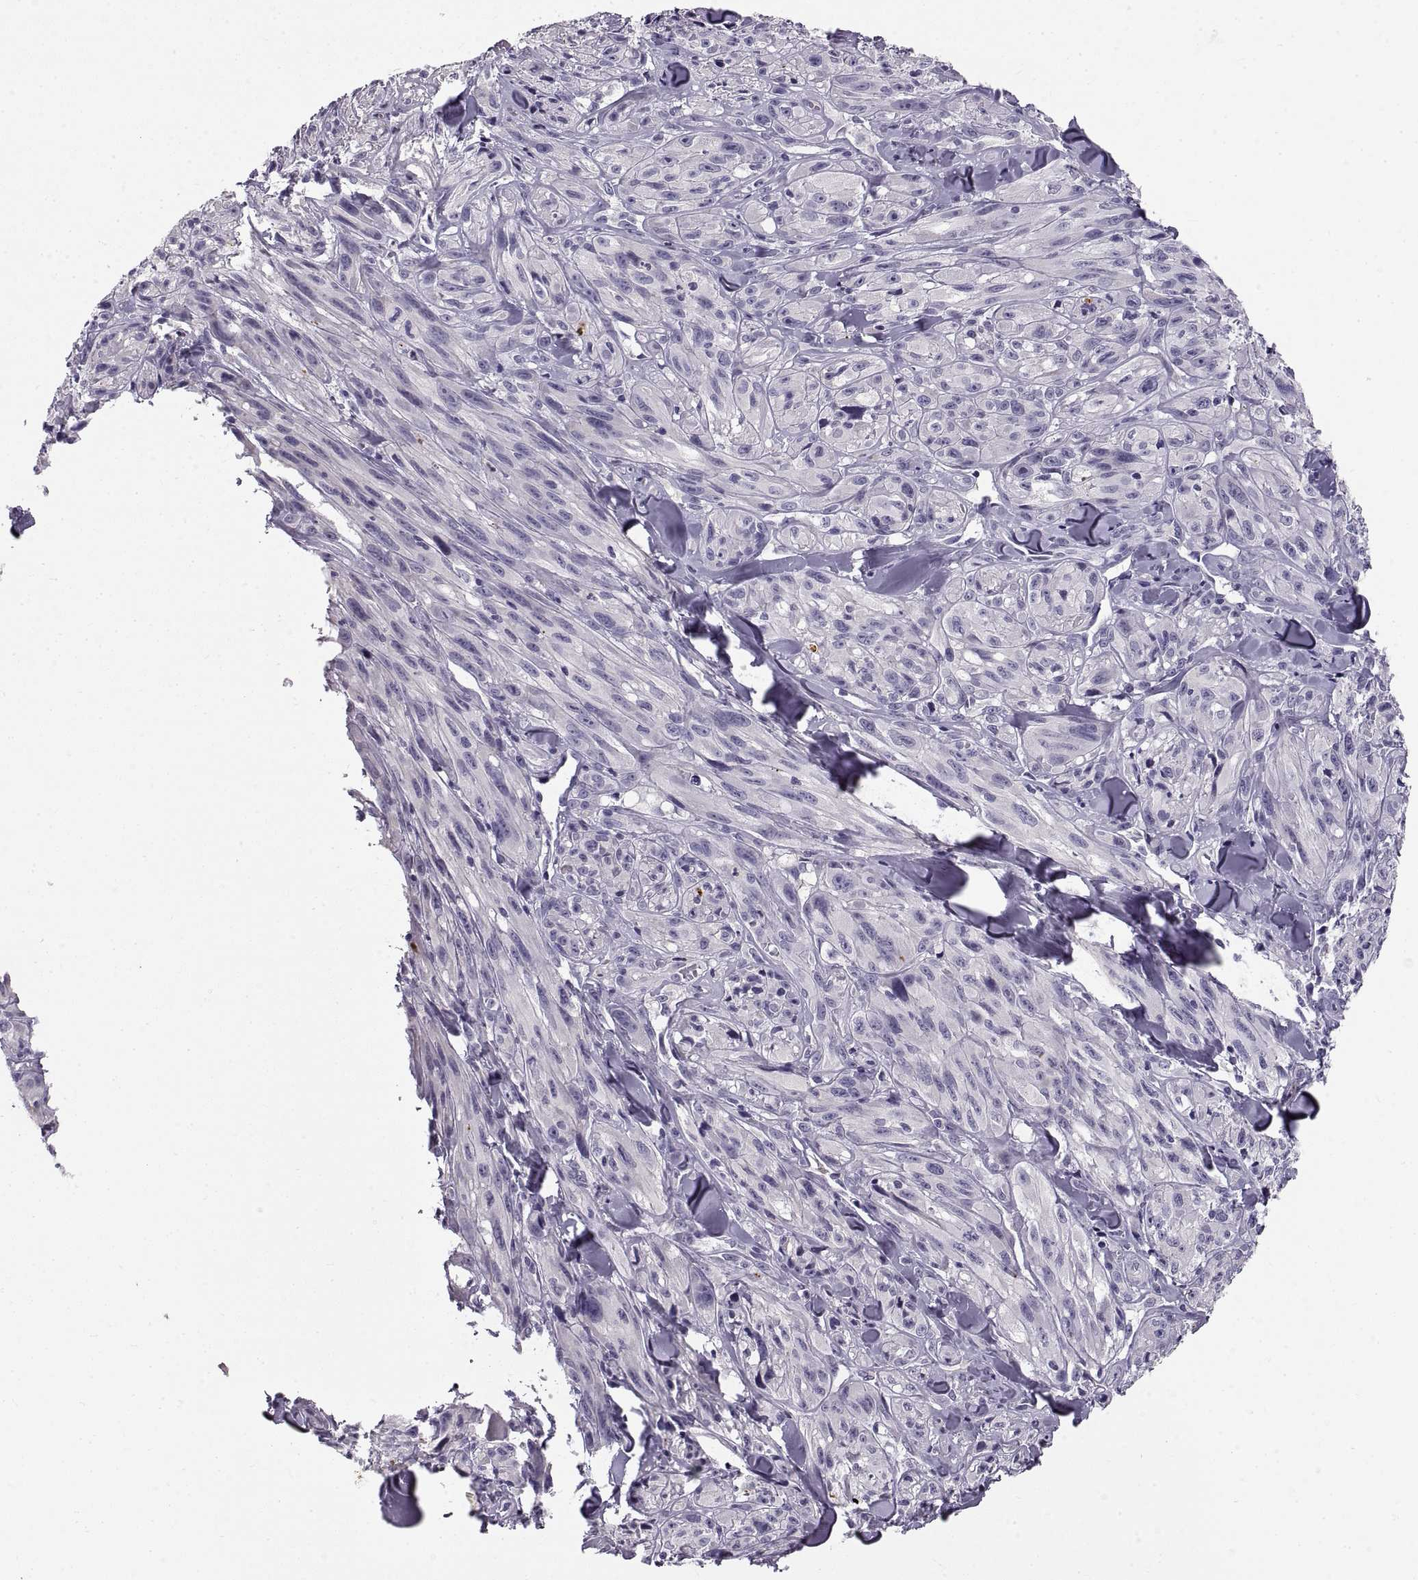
{"staining": {"intensity": "negative", "quantity": "none", "location": "none"}, "tissue": "melanoma", "cell_type": "Tumor cells", "image_type": "cancer", "snomed": [{"axis": "morphology", "description": "Malignant melanoma, NOS"}, {"axis": "topography", "description": "Skin"}], "caption": "Immunohistochemistry histopathology image of neoplastic tissue: malignant melanoma stained with DAB shows no significant protein expression in tumor cells.", "gene": "ADAM32", "patient": {"sex": "male", "age": 67}}